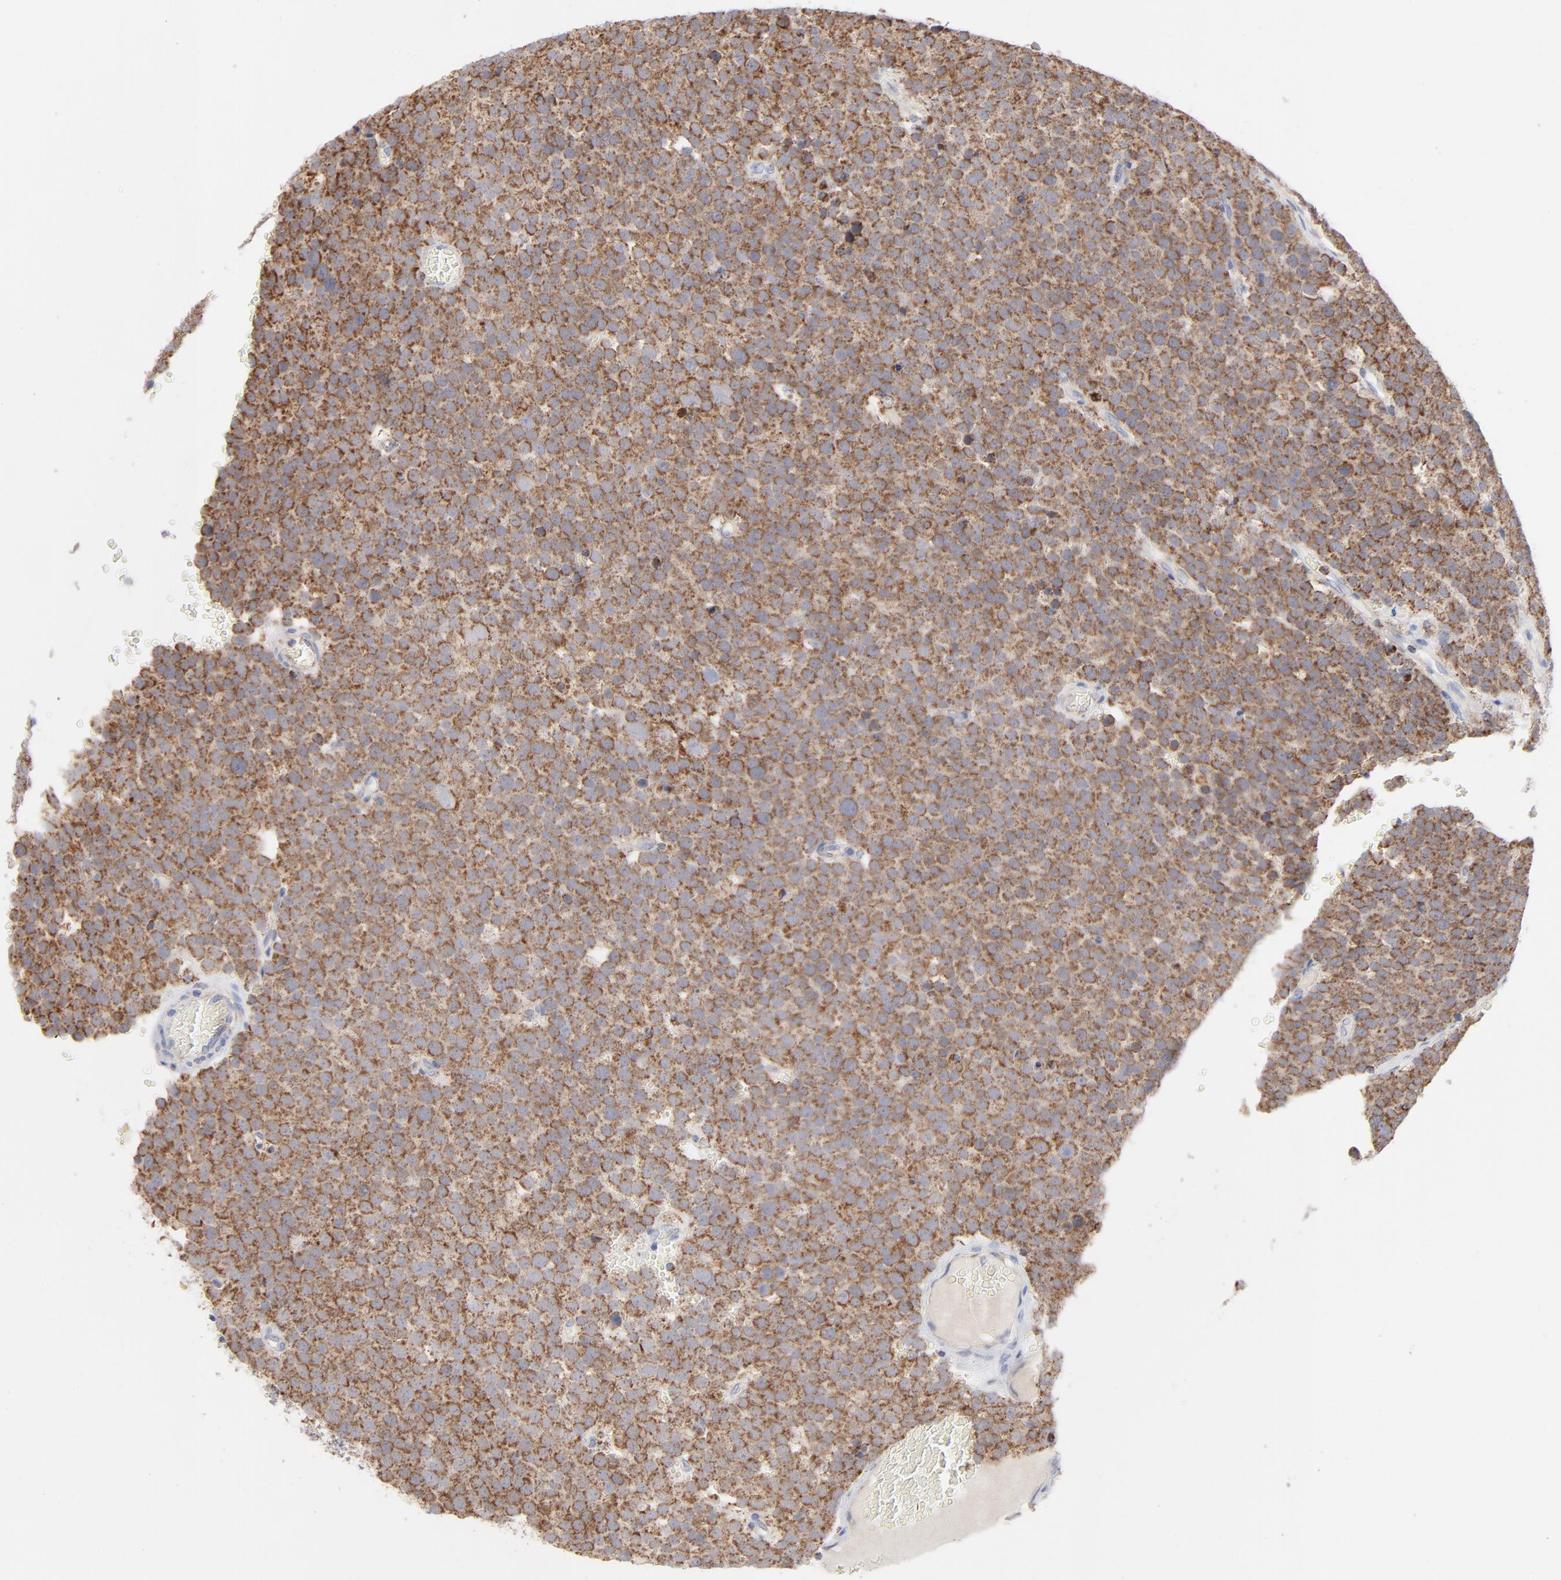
{"staining": {"intensity": "strong", "quantity": ">75%", "location": "cytoplasmic/membranous"}, "tissue": "testis cancer", "cell_type": "Tumor cells", "image_type": "cancer", "snomed": [{"axis": "morphology", "description": "Seminoma, NOS"}, {"axis": "topography", "description": "Testis"}], "caption": "Immunohistochemical staining of testis cancer (seminoma) reveals high levels of strong cytoplasmic/membranous expression in approximately >75% of tumor cells.", "gene": "ASB3", "patient": {"sex": "male", "age": 71}}